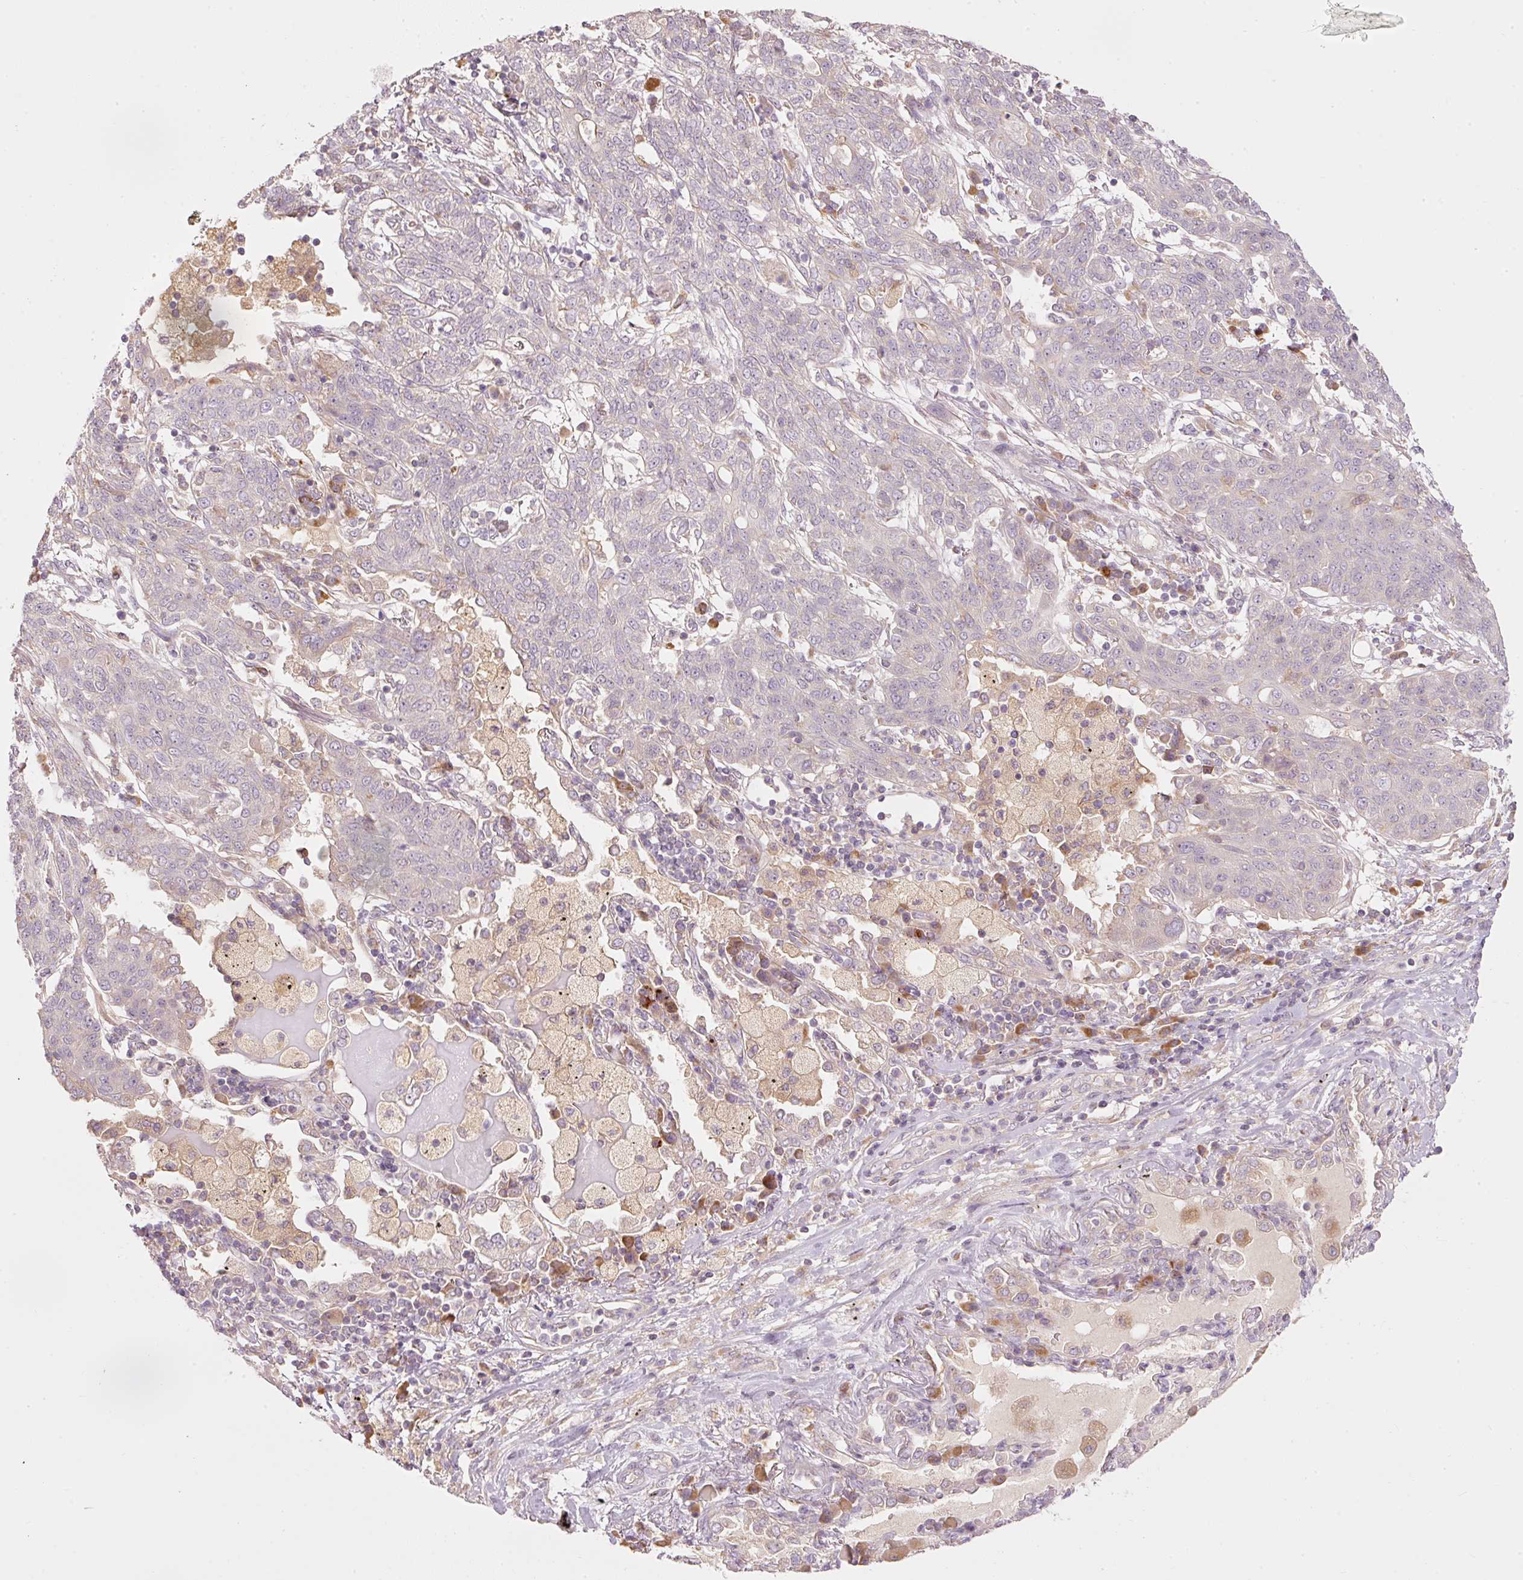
{"staining": {"intensity": "negative", "quantity": "none", "location": "none"}, "tissue": "lung cancer", "cell_type": "Tumor cells", "image_type": "cancer", "snomed": [{"axis": "morphology", "description": "Squamous cell carcinoma, NOS"}, {"axis": "topography", "description": "Lung"}], "caption": "The IHC micrograph has no significant positivity in tumor cells of squamous cell carcinoma (lung) tissue.", "gene": "MAP10", "patient": {"sex": "female", "age": 70}}